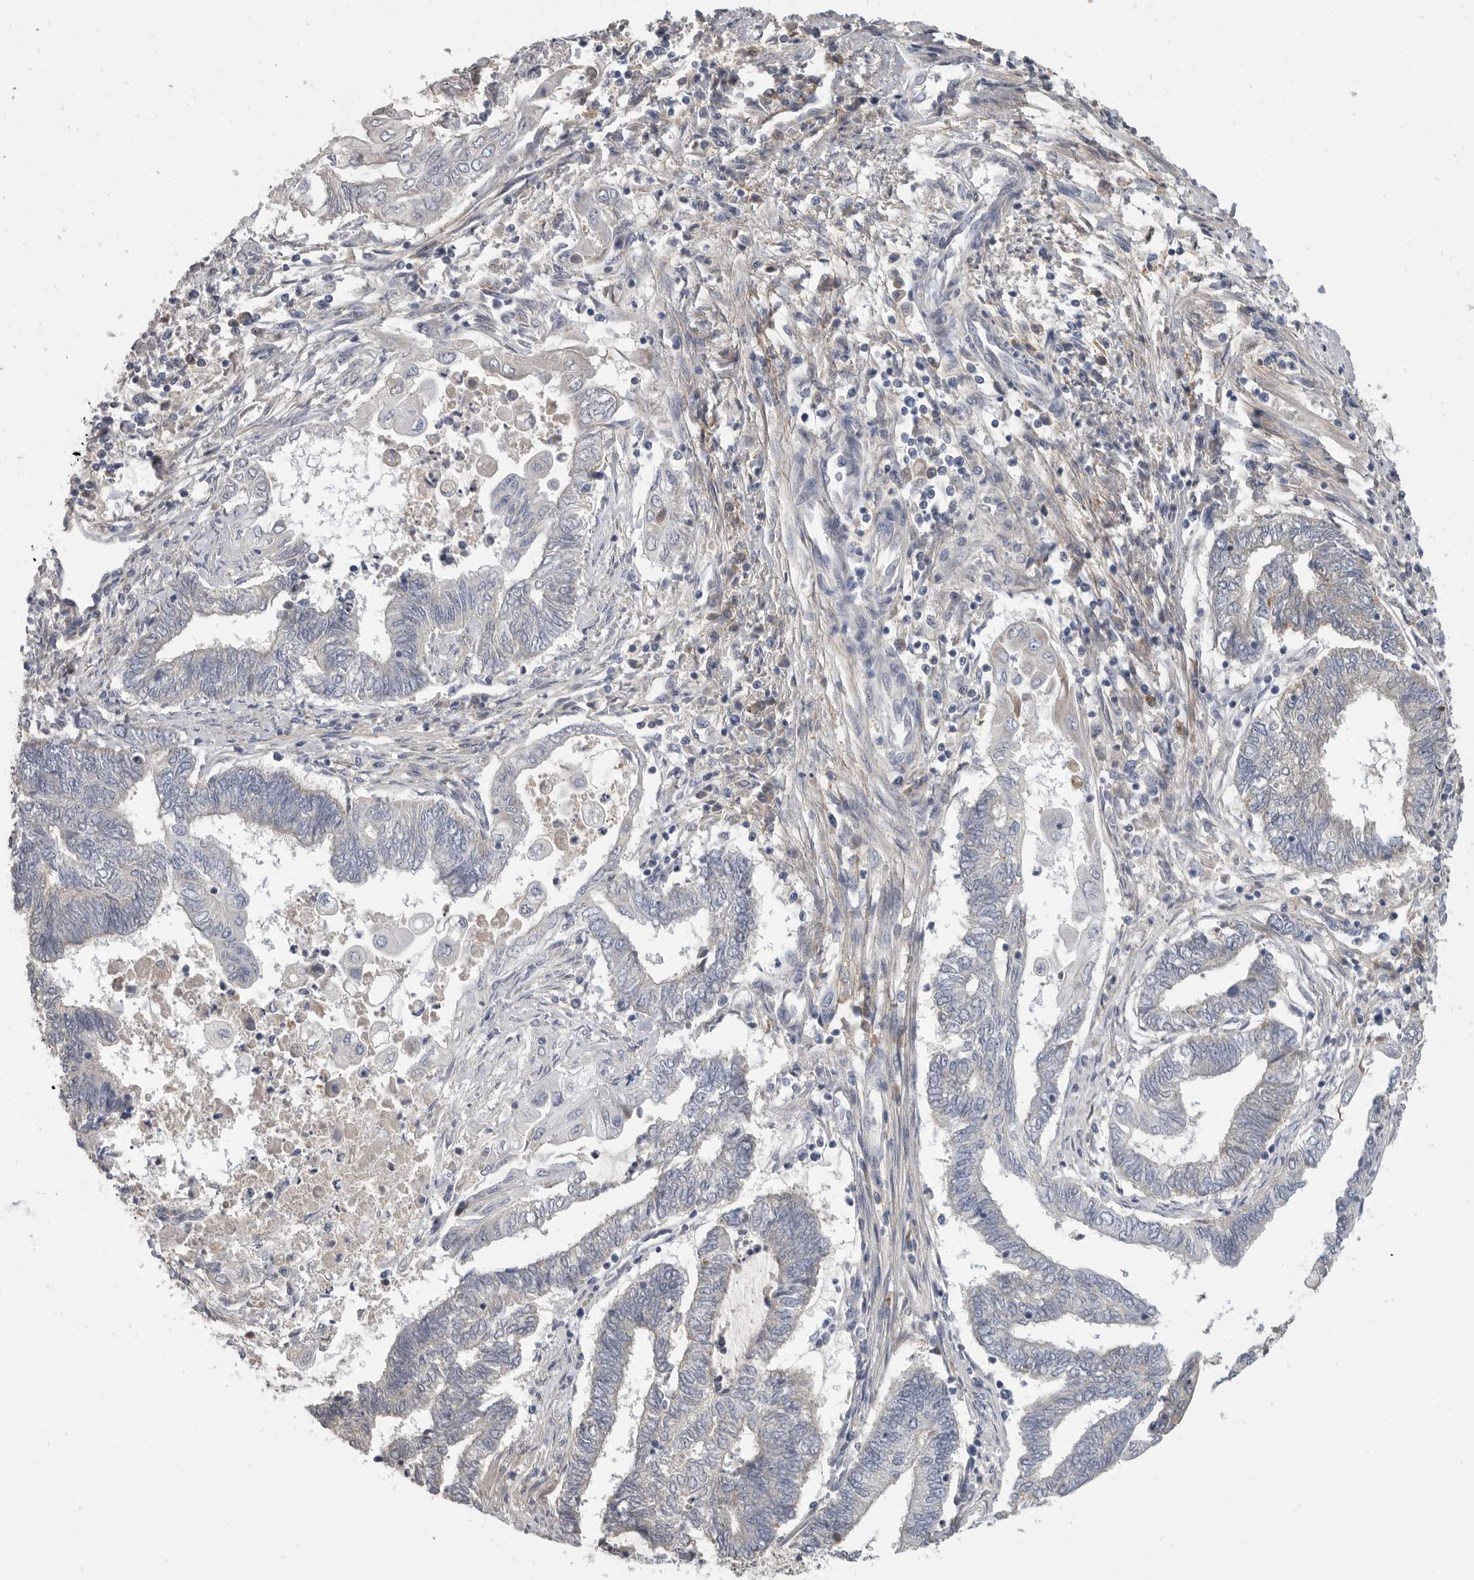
{"staining": {"intensity": "negative", "quantity": "none", "location": "none"}, "tissue": "endometrial cancer", "cell_type": "Tumor cells", "image_type": "cancer", "snomed": [{"axis": "morphology", "description": "Adenocarcinoma, NOS"}, {"axis": "topography", "description": "Uterus"}, {"axis": "topography", "description": "Endometrium"}], "caption": "Endometrial cancer (adenocarcinoma) stained for a protein using immunohistochemistry demonstrates no staining tumor cells.", "gene": "SDC3", "patient": {"sex": "female", "age": 70}}